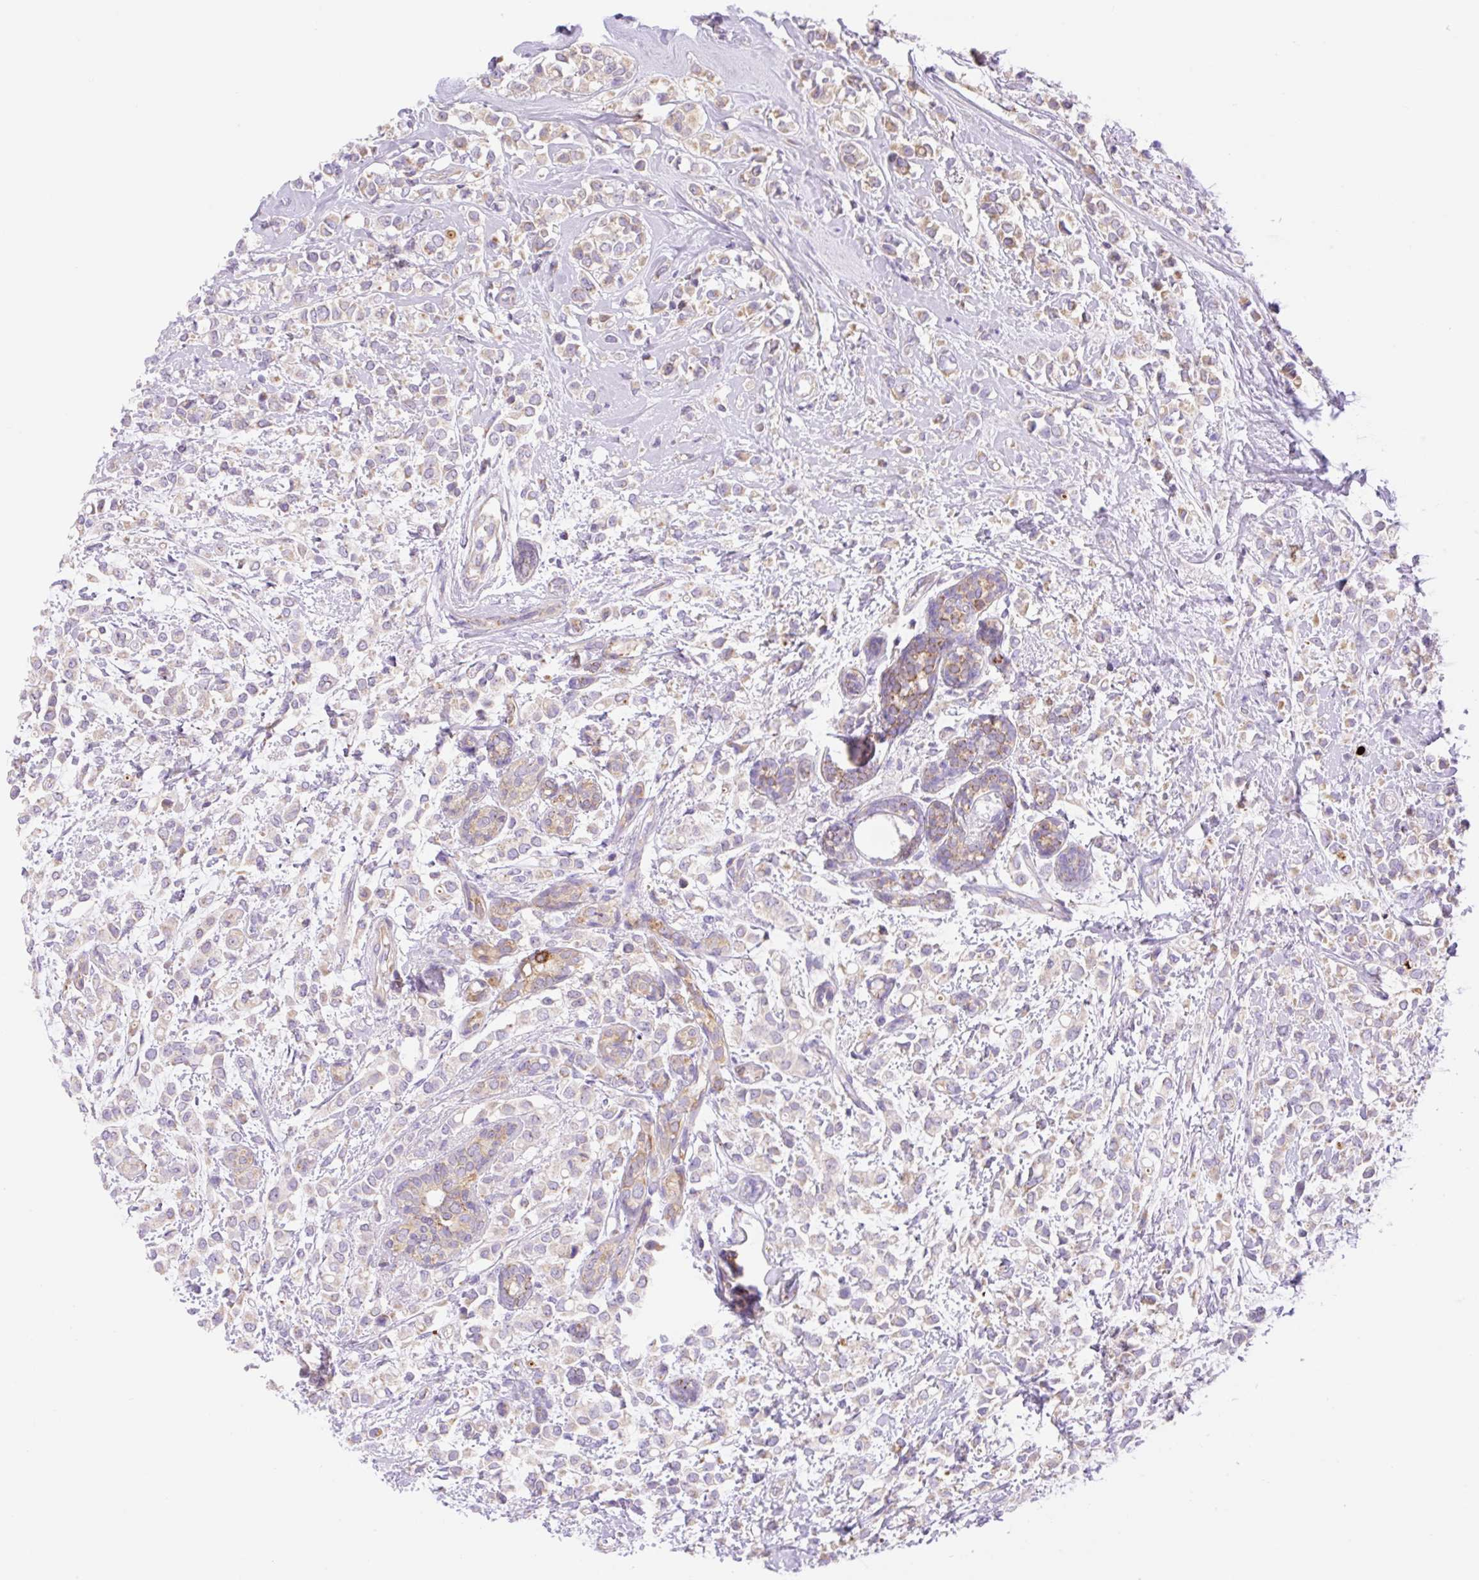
{"staining": {"intensity": "moderate", "quantity": "25%-75%", "location": "cytoplasmic/membranous"}, "tissue": "breast cancer", "cell_type": "Tumor cells", "image_type": "cancer", "snomed": [{"axis": "morphology", "description": "Lobular carcinoma"}, {"axis": "topography", "description": "Breast"}], "caption": "Breast cancer (lobular carcinoma) stained with immunohistochemistry shows moderate cytoplasmic/membranous expression in approximately 25%-75% of tumor cells.", "gene": "ETNK2", "patient": {"sex": "female", "age": 68}}